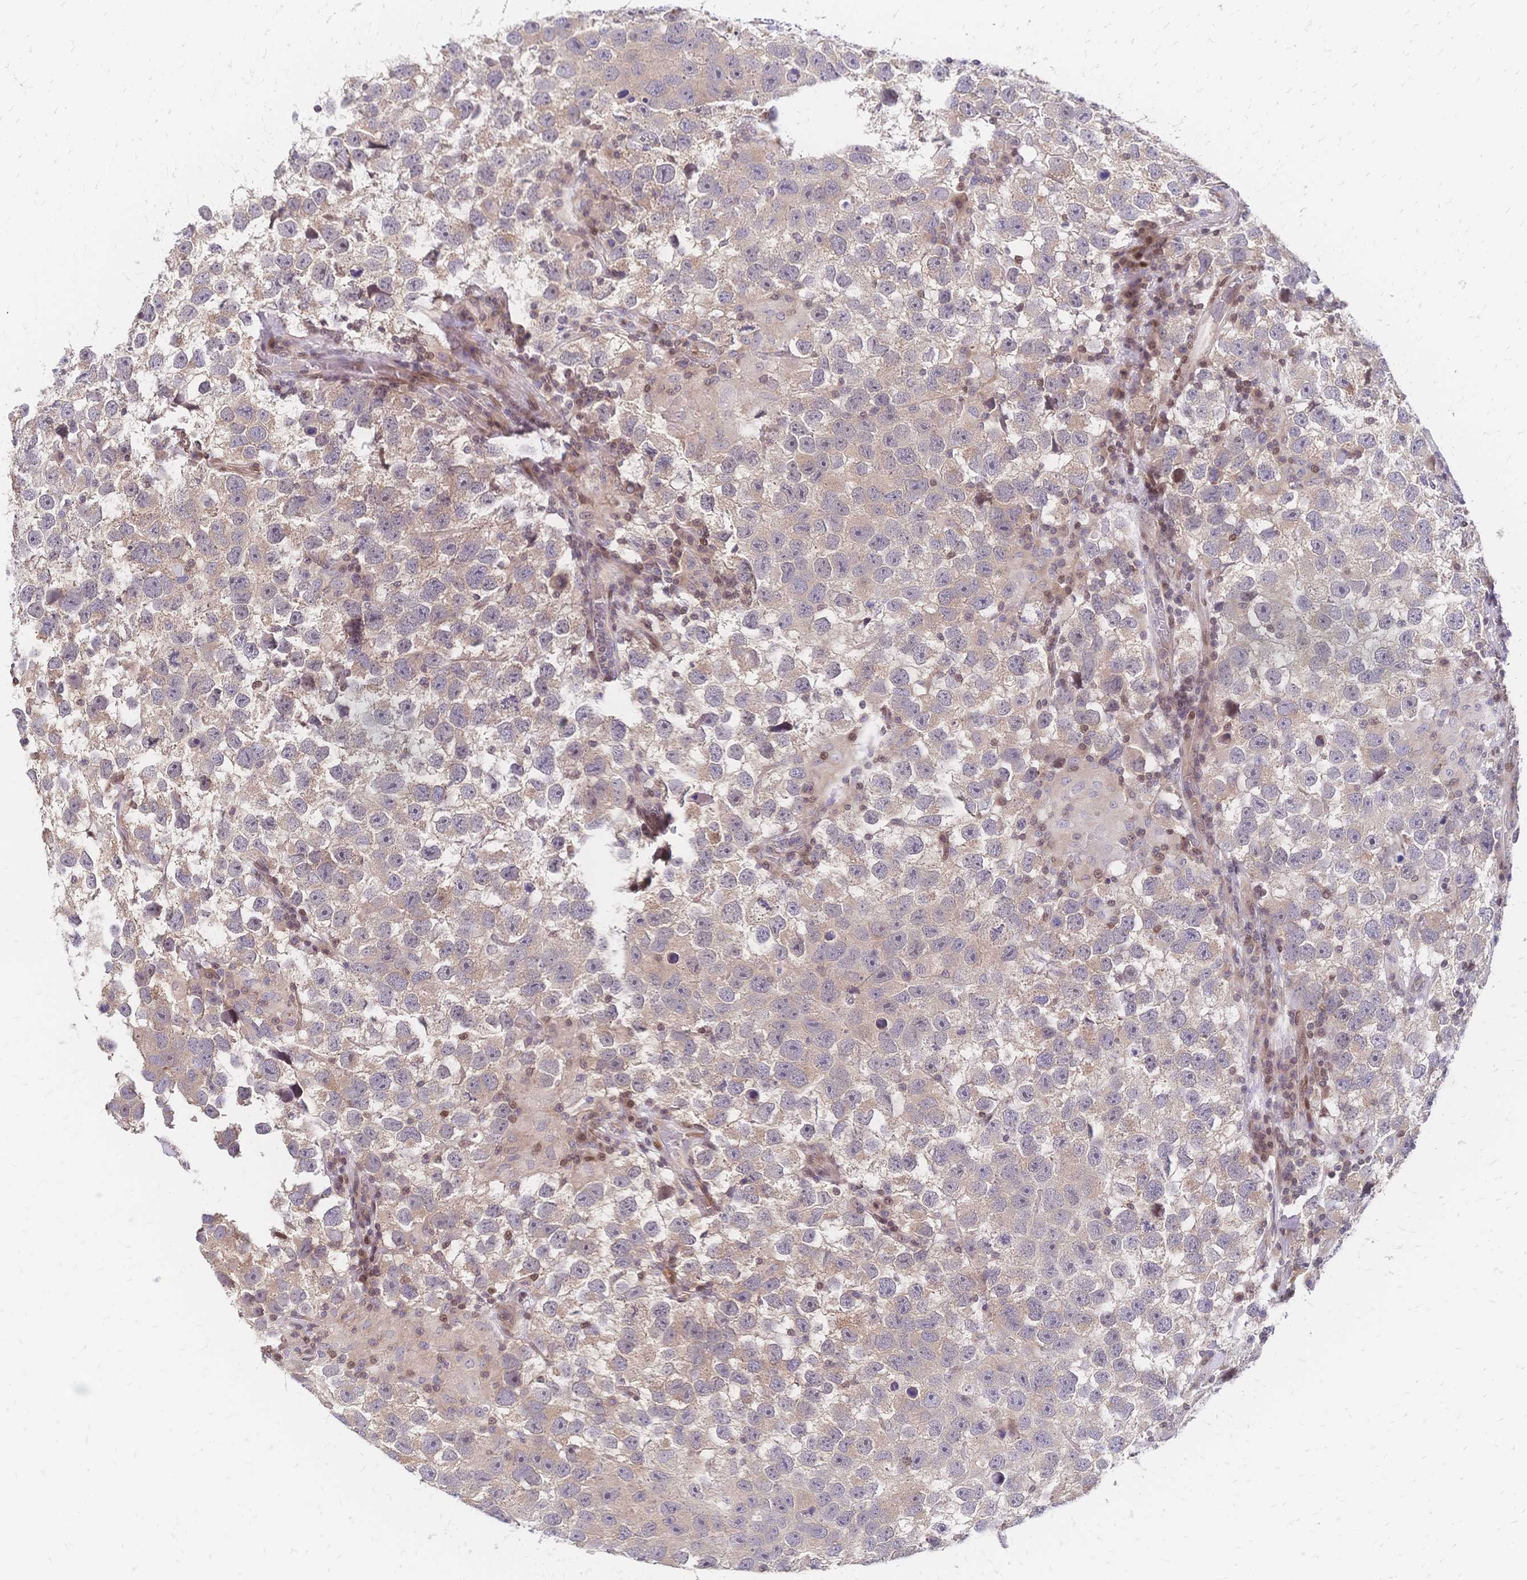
{"staining": {"intensity": "negative", "quantity": "none", "location": "none"}, "tissue": "testis cancer", "cell_type": "Tumor cells", "image_type": "cancer", "snomed": [{"axis": "morphology", "description": "Seminoma, NOS"}, {"axis": "topography", "description": "Testis"}], "caption": "Testis cancer (seminoma) stained for a protein using IHC displays no staining tumor cells.", "gene": "CBX7", "patient": {"sex": "male", "age": 26}}